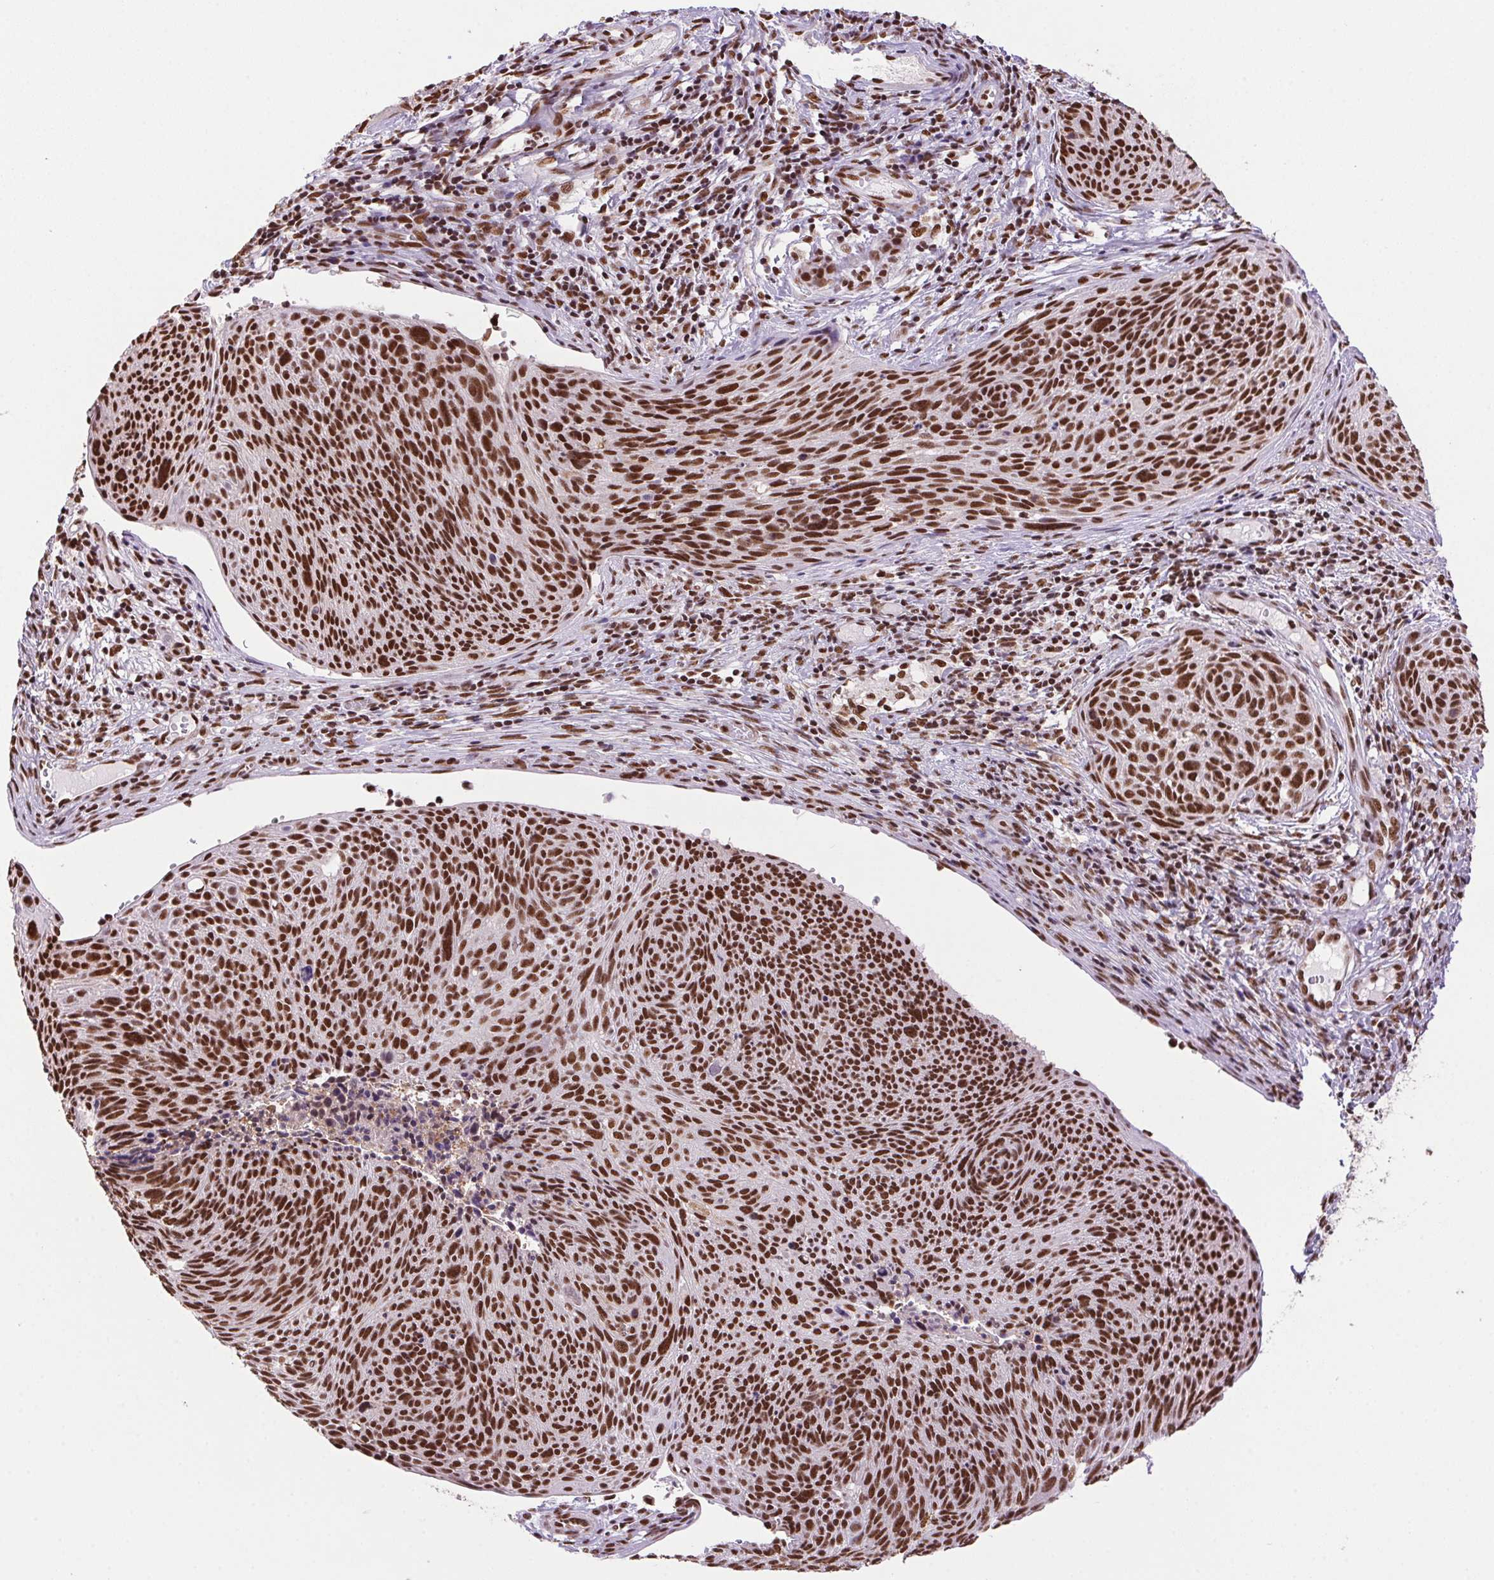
{"staining": {"intensity": "strong", "quantity": ">75%", "location": "nuclear"}, "tissue": "cervical cancer", "cell_type": "Tumor cells", "image_type": "cancer", "snomed": [{"axis": "morphology", "description": "Squamous cell carcinoma, NOS"}, {"axis": "topography", "description": "Cervix"}], "caption": "IHC staining of cervical squamous cell carcinoma, which shows high levels of strong nuclear expression in about >75% of tumor cells indicating strong nuclear protein expression. The staining was performed using DAB (brown) for protein detection and nuclei were counterstained in hematoxylin (blue).", "gene": "ZNF207", "patient": {"sex": "female", "age": 49}}